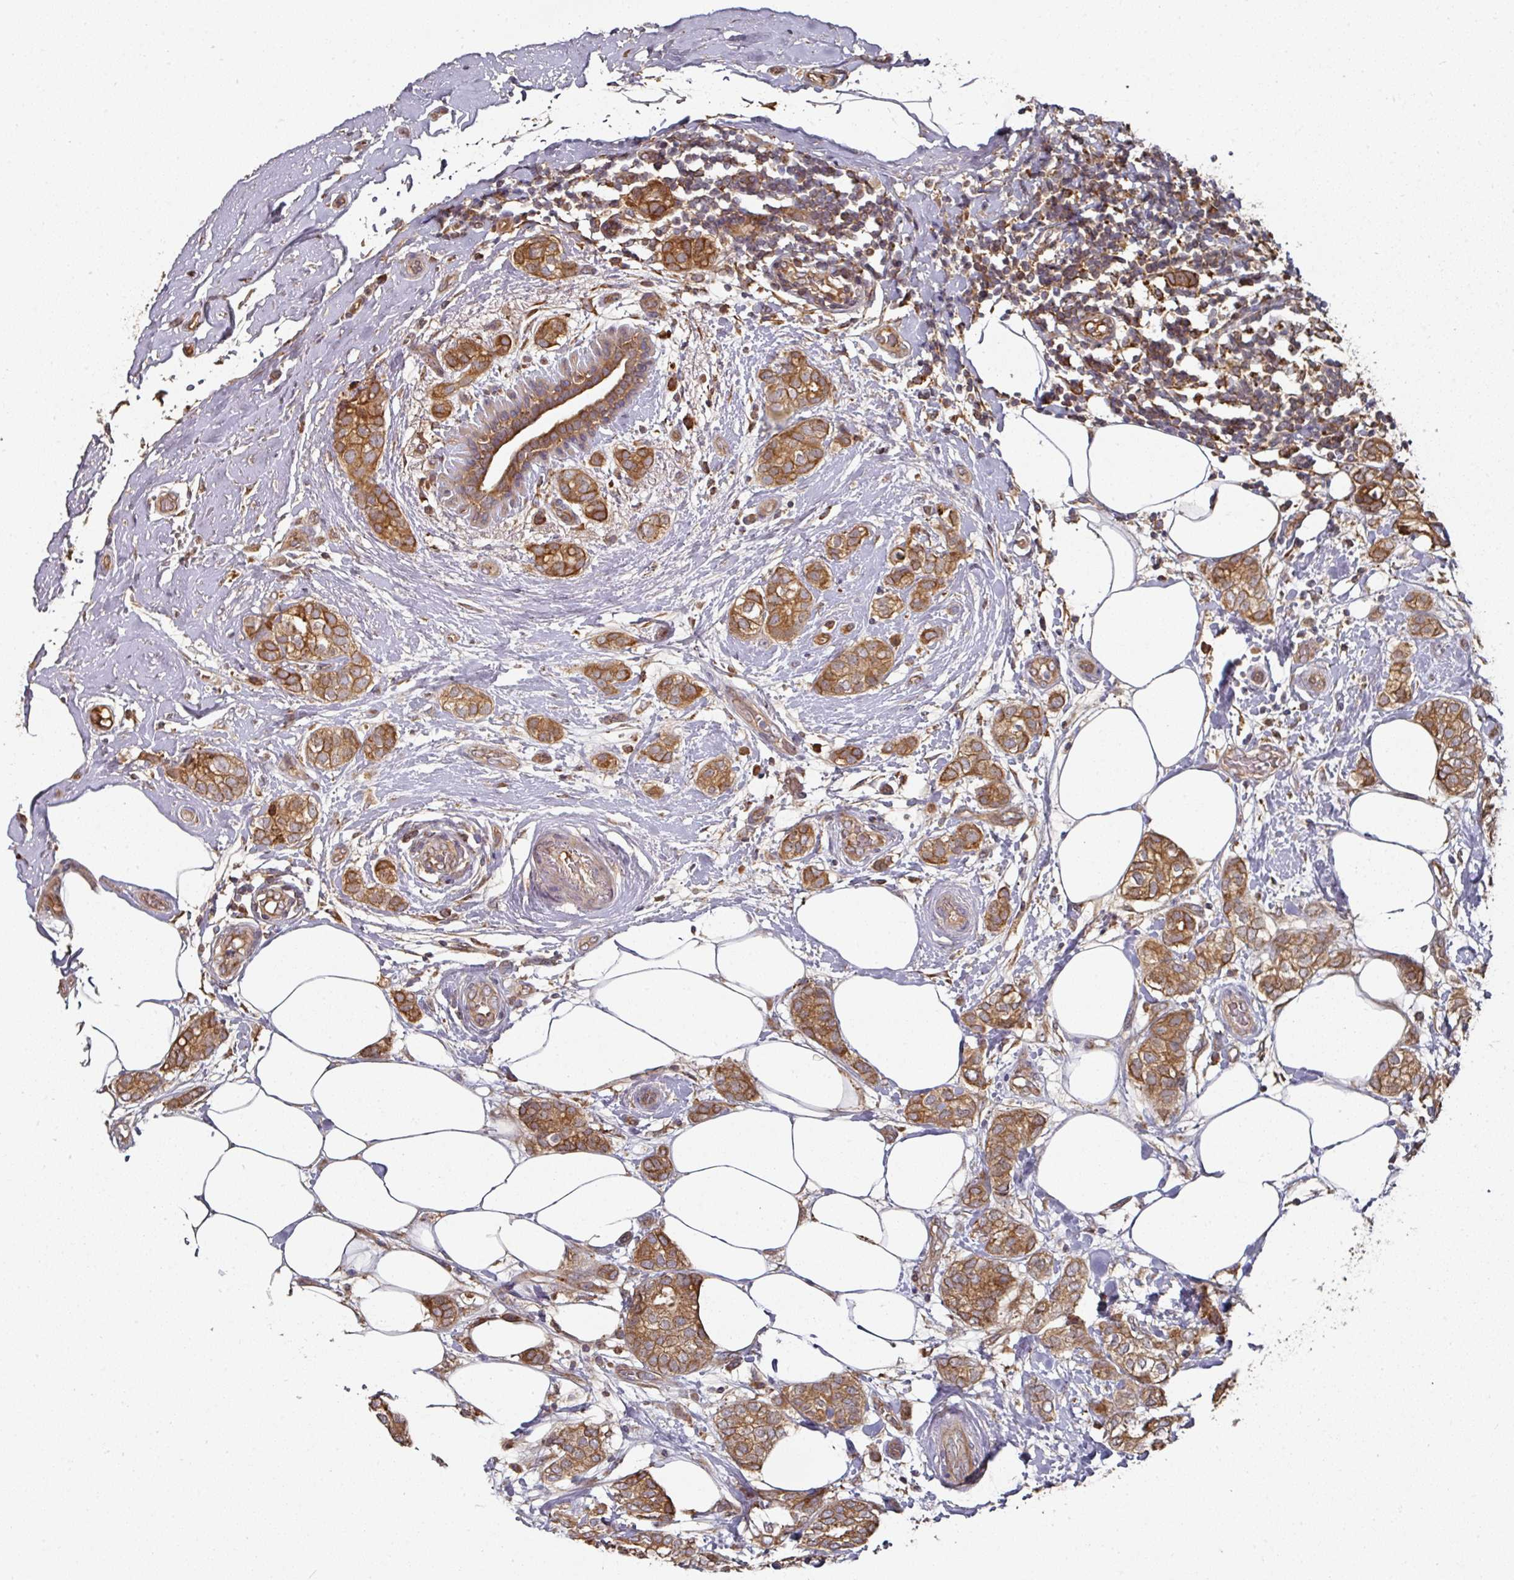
{"staining": {"intensity": "moderate", "quantity": ">75%", "location": "cytoplasmic/membranous"}, "tissue": "breast cancer", "cell_type": "Tumor cells", "image_type": "cancer", "snomed": [{"axis": "morphology", "description": "Duct carcinoma"}, {"axis": "topography", "description": "Breast"}], "caption": "The immunohistochemical stain highlights moderate cytoplasmic/membranous staining in tumor cells of breast cancer tissue.", "gene": "CEP95", "patient": {"sex": "female", "age": 73}}